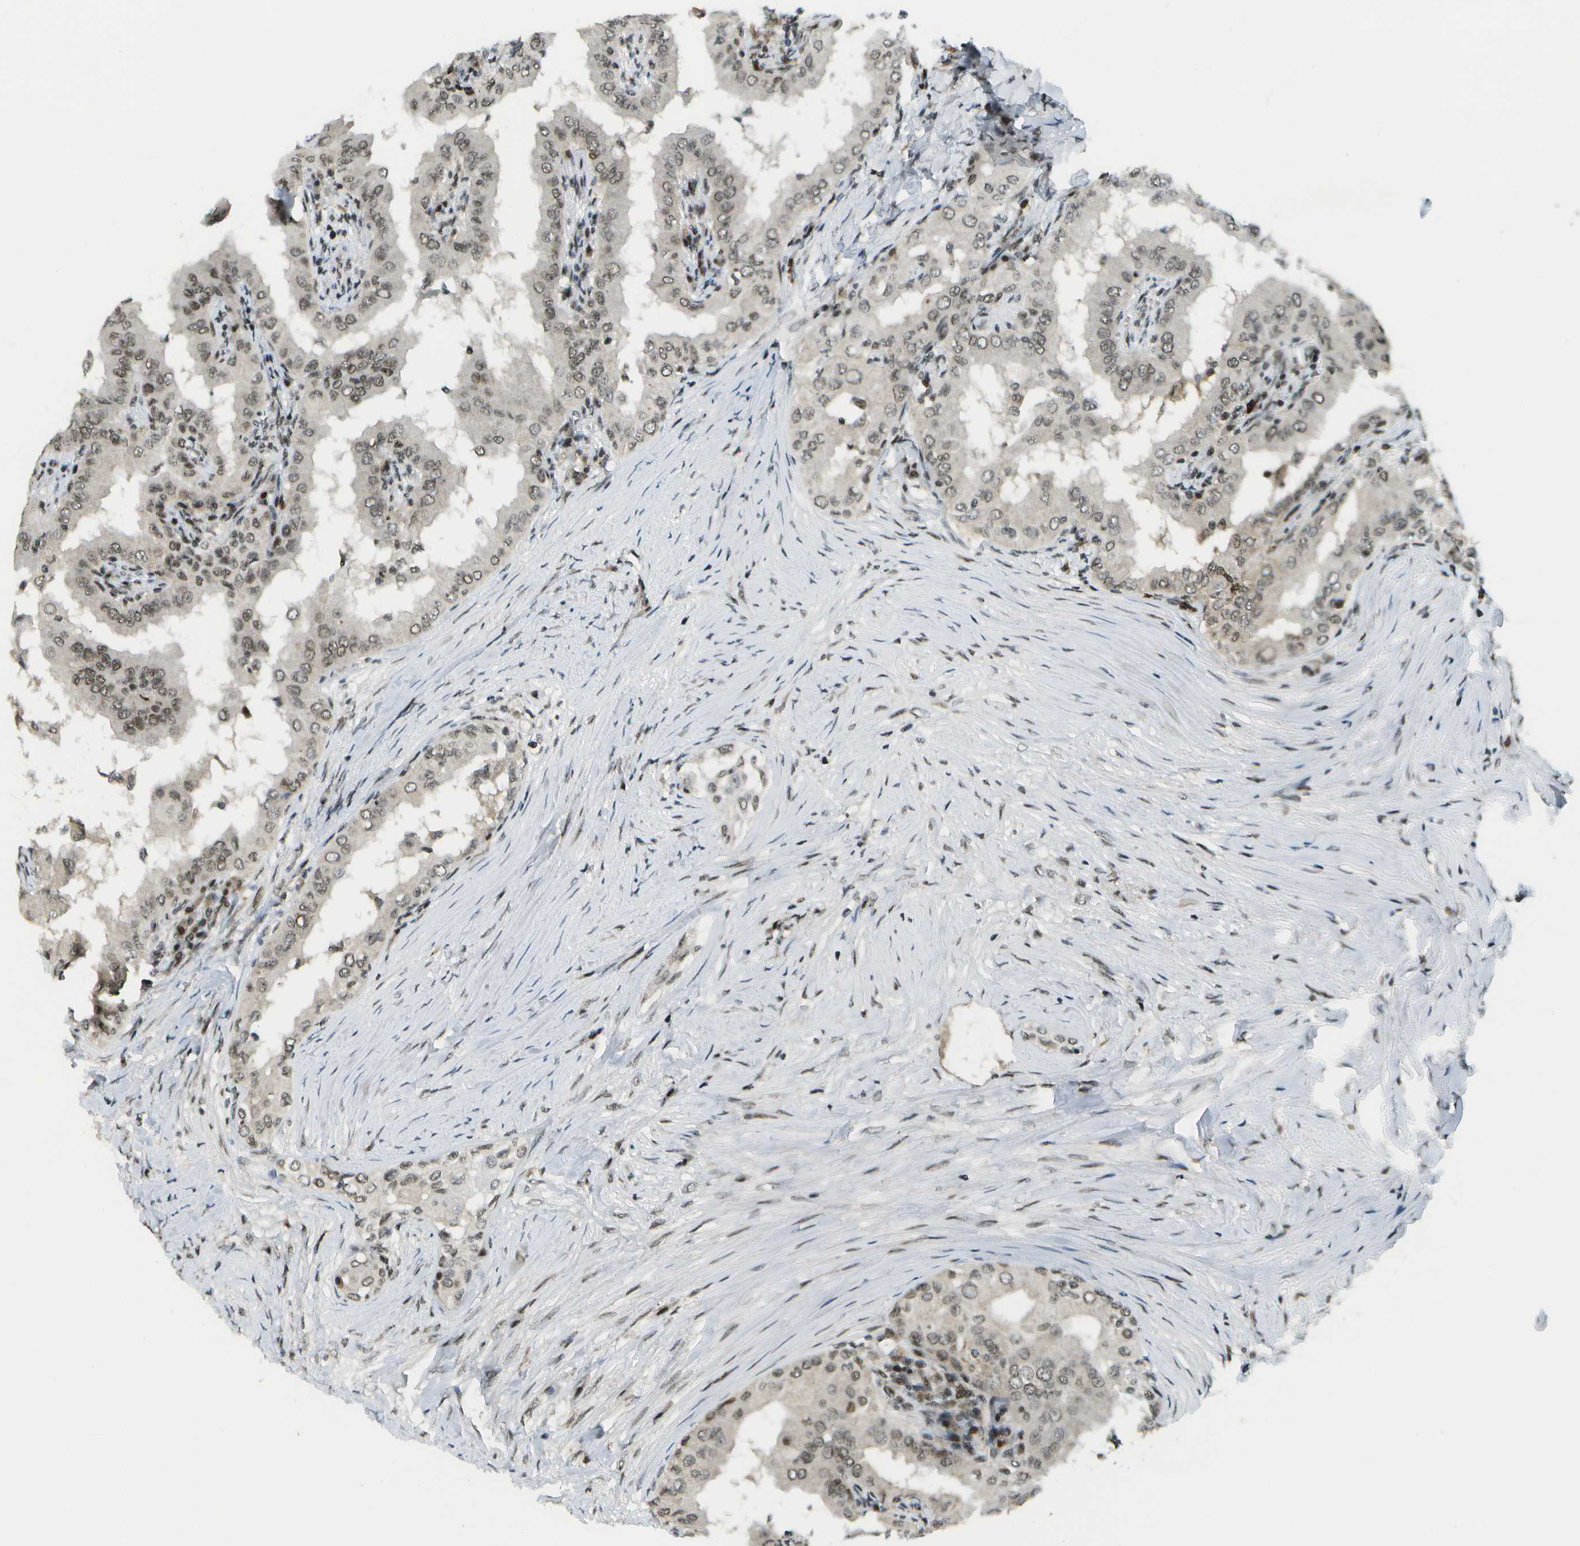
{"staining": {"intensity": "moderate", "quantity": ">75%", "location": "nuclear"}, "tissue": "thyroid cancer", "cell_type": "Tumor cells", "image_type": "cancer", "snomed": [{"axis": "morphology", "description": "Papillary adenocarcinoma, NOS"}, {"axis": "topography", "description": "Thyroid gland"}], "caption": "A brown stain highlights moderate nuclear staining of a protein in human thyroid cancer (papillary adenocarcinoma) tumor cells.", "gene": "IRF7", "patient": {"sex": "male", "age": 33}}